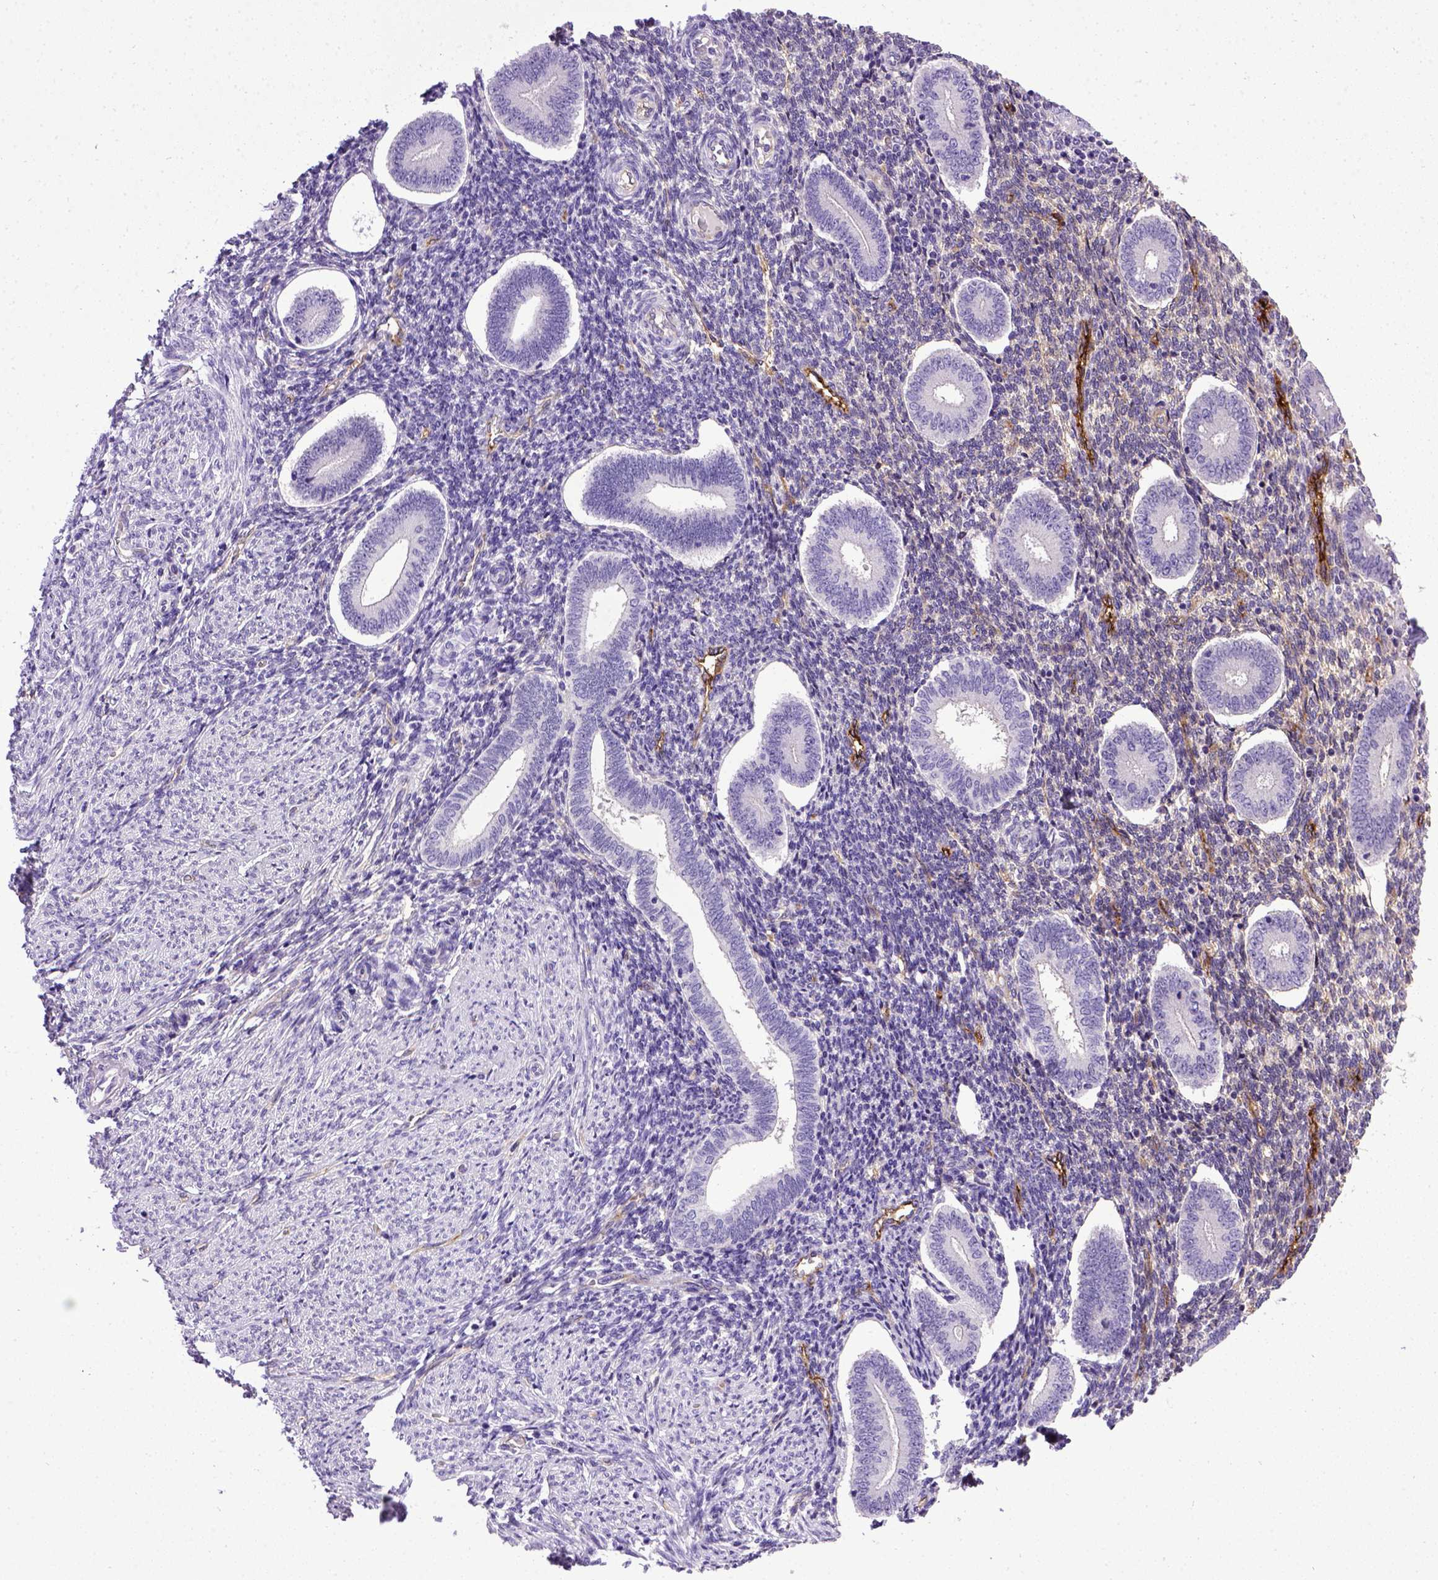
{"staining": {"intensity": "negative", "quantity": "none", "location": "none"}, "tissue": "endometrium", "cell_type": "Cells in endometrial stroma", "image_type": "normal", "snomed": [{"axis": "morphology", "description": "Normal tissue, NOS"}, {"axis": "topography", "description": "Endometrium"}], "caption": "A micrograph of human endometrium is negative for staining in cells in endometrial stroma. The staining is performed using DAB (3,3'-diaminobenzidine) brown chromogen with nuclei counter-stained in using hematoxylin.", "gene": "ENG", "patient": {"sex": "female", "age": 40}}